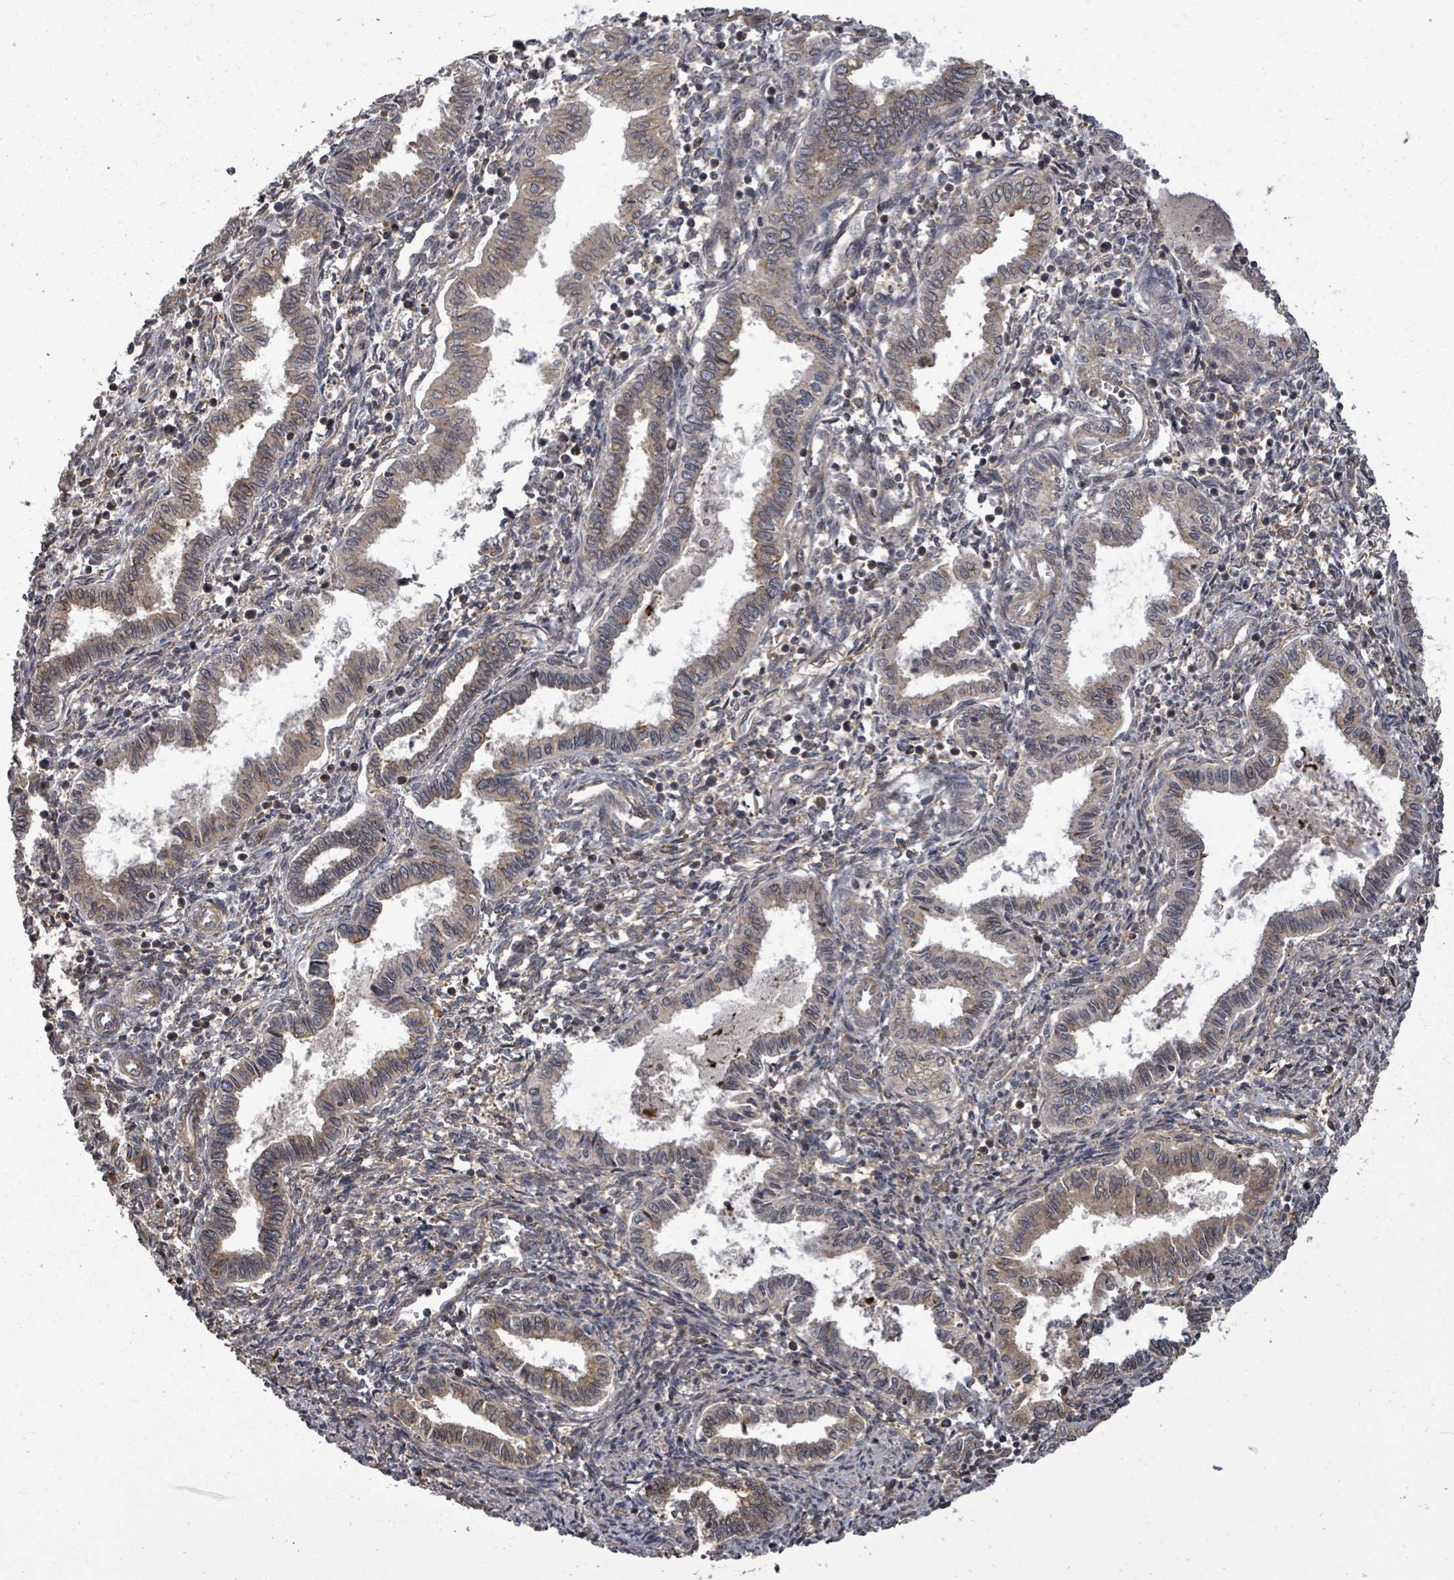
{"staining": {"intensity": "weak", "quantity": "25%-75%", "location": "cytoplasmic/membranous"}, "tissue": "endometrium", "cell_type": "Cells in endometrial stroma", "image_type": "normal", "snomed": [{"axis": "morphology", "description": "Normal tissue, NOS"}, {"axis": "topography", "description": "Endometrium"}], "caption": "Immunohistochemistry (IHC) (DAB (3,3'-diaminobenzidine)) staining of unremarkable human endometrium shows weak cytoplasmic/membranous protein positivity in approximately 25%-75% of cells in endometrial stroma.", "gene": "EIF3CL", "patient": {"sex": "female", "age": 37}}